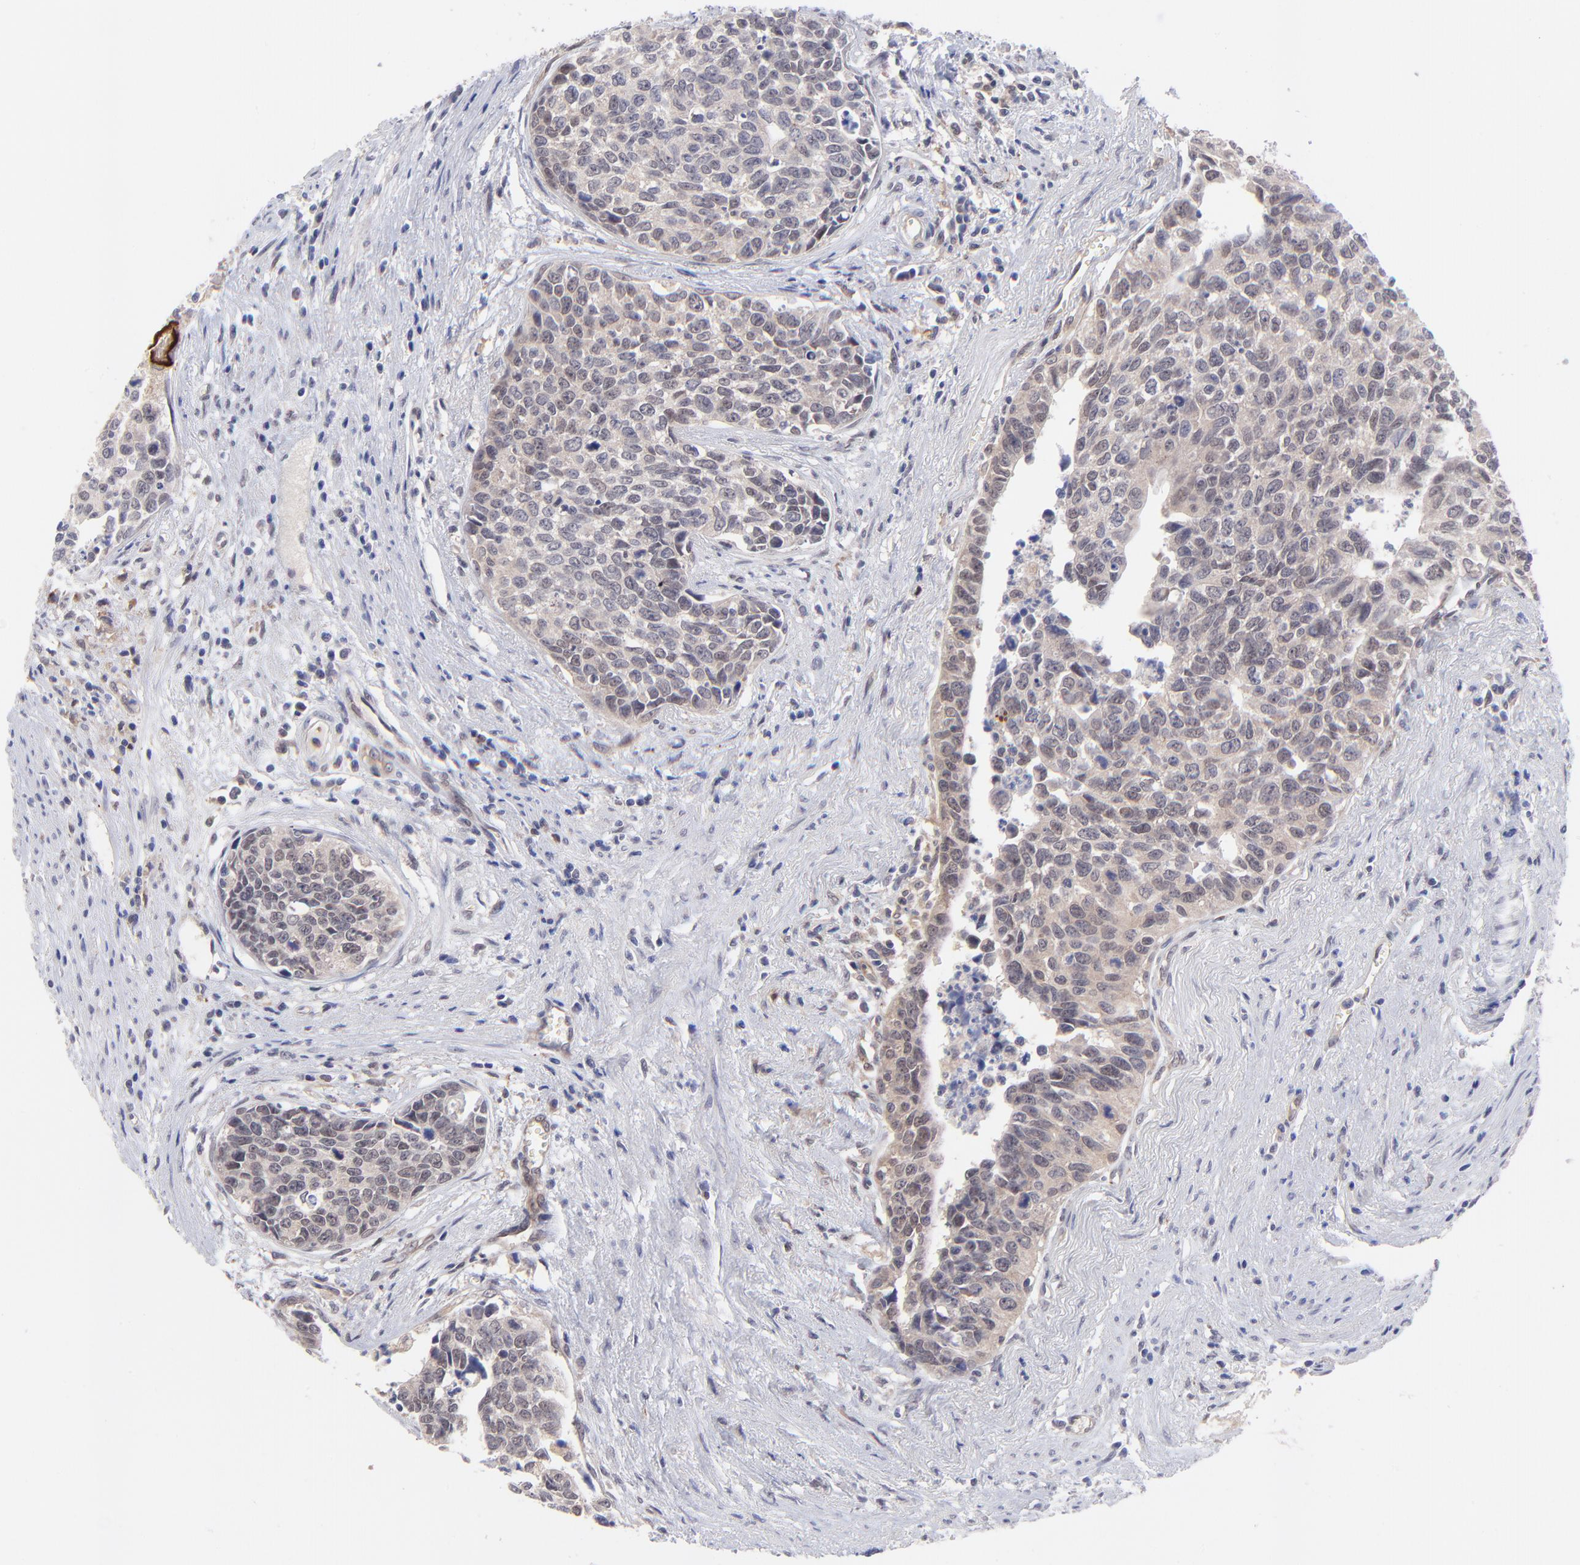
{"staining": {"intensity": "weak", "quantity": ">75%", "location": "cytoplasmic/membranous"}, "tissue": "urothelial cancer", "cell_type": "Tumor cells", "image_type": "cancer", "snomed": [{"axis": "morphology", "description": "Urothelial carcinoma, High grade"}, {"axis": "topography", "description": "Urinary bladder"}], "caption": "IHC image of neoplastic tissue: urothelial cancer stained using immunohistochemistry exhibits low levels of weak protein expression localized specifically in the cytoplasmic/membranous of tumor cells, appearing as a cytoplasmic/membranous brown color.", "gene": "ZNF747", "patient": {"sex": "male", "age": 81}}